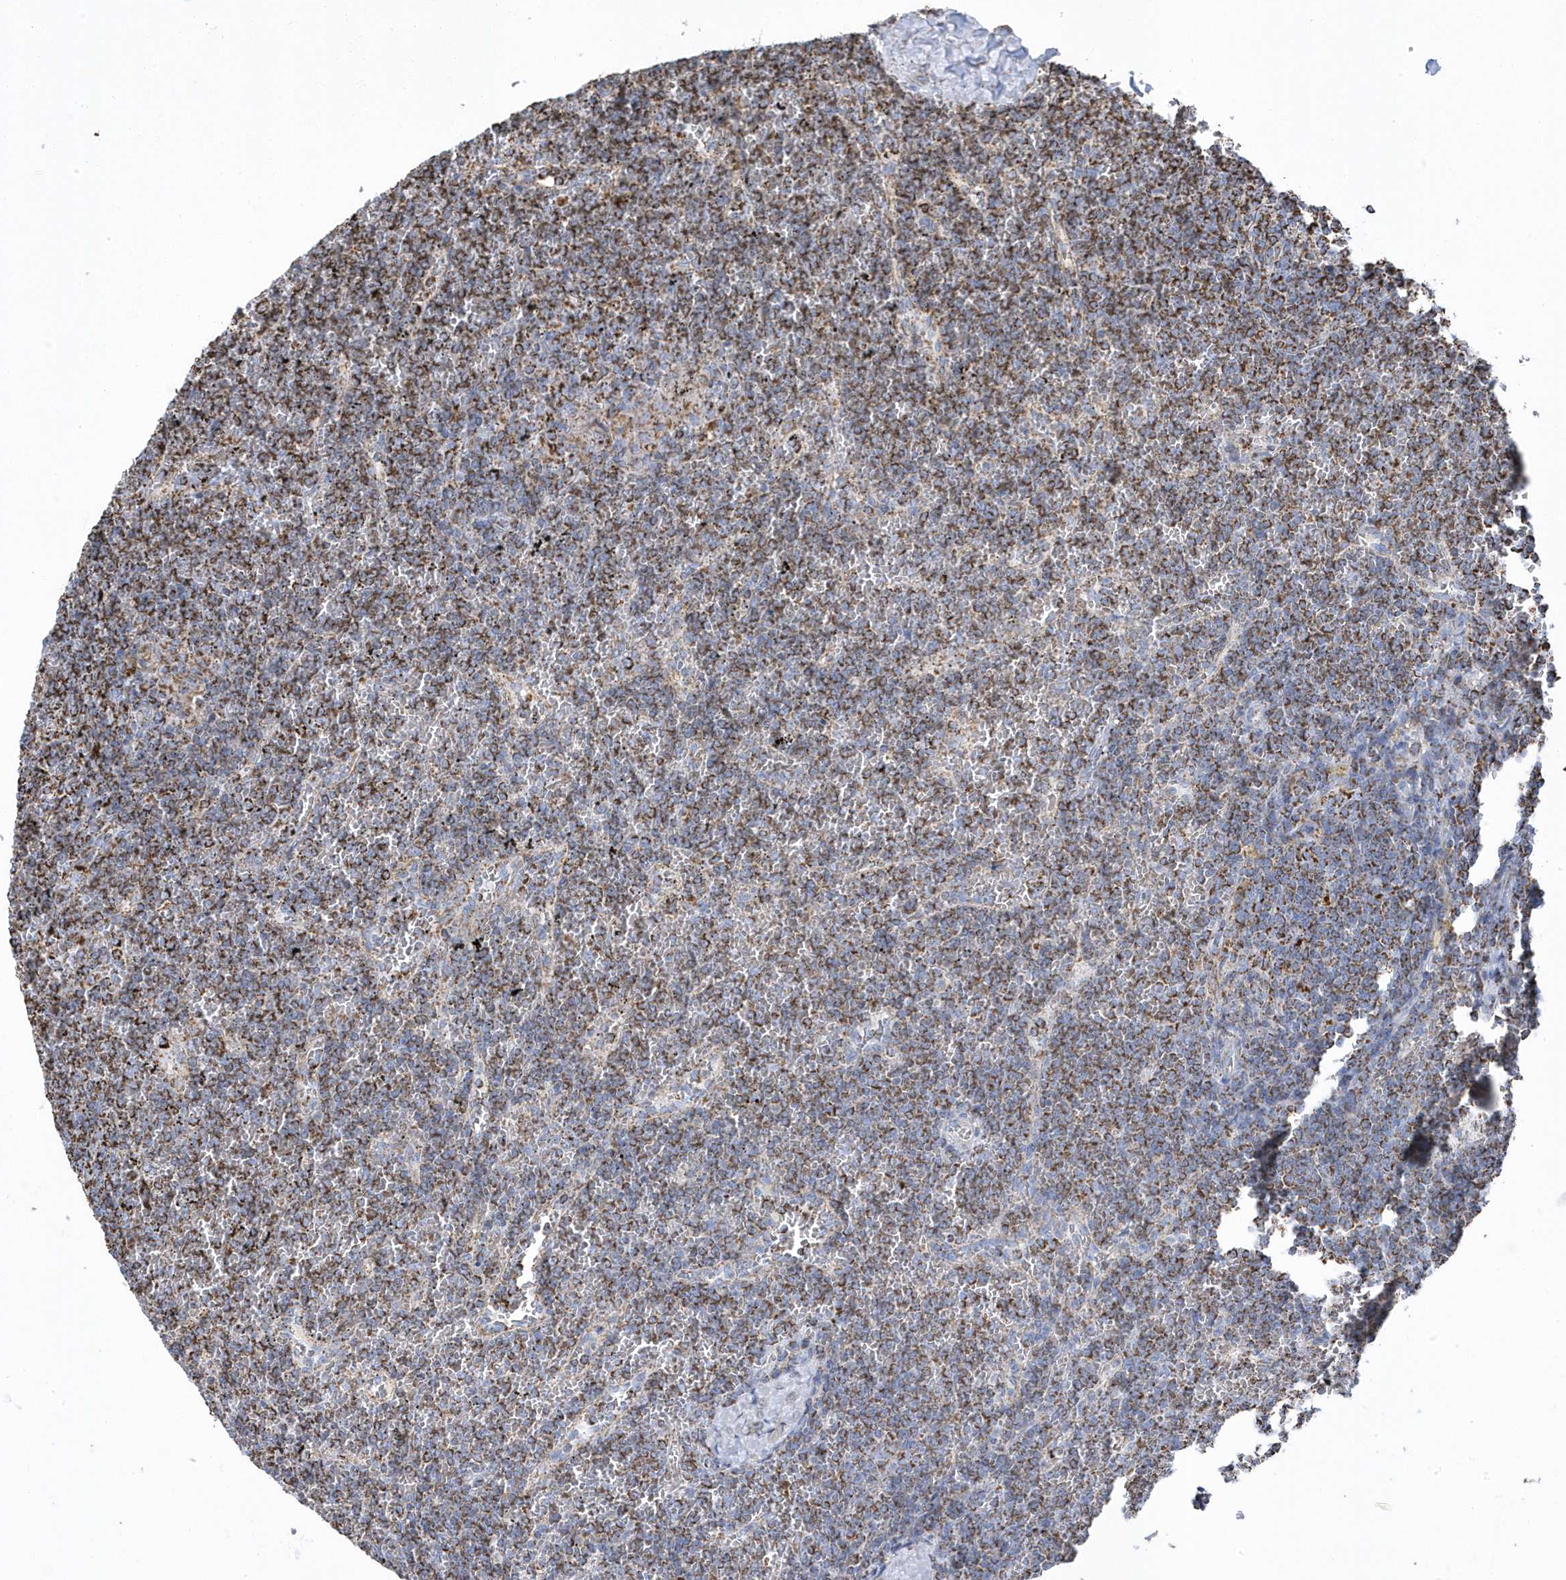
{"staining": {"intensity": "moderate", "quantity": ">75%", "location": "cytoplasmic/membranous"}, "tissue": "lymphoma", "cell_type": "Tumor cells", "image_type": "cancer", "snomed": [{"axis": "morphology", "description": "Malignant lymphoma, non-Hodgkin's type, Low grade"}, {"axis": "topography", "description": "Spleen"}], "caption": "Tumor cells show medium levels of moderate cytoplasmic/membranous staining in approximately >75% of cells in low-grade malignant lymphoma, non-Hodgkin's type.", "gene": "GTPBP8", "patient": {"sex": "female", "age": 19}}